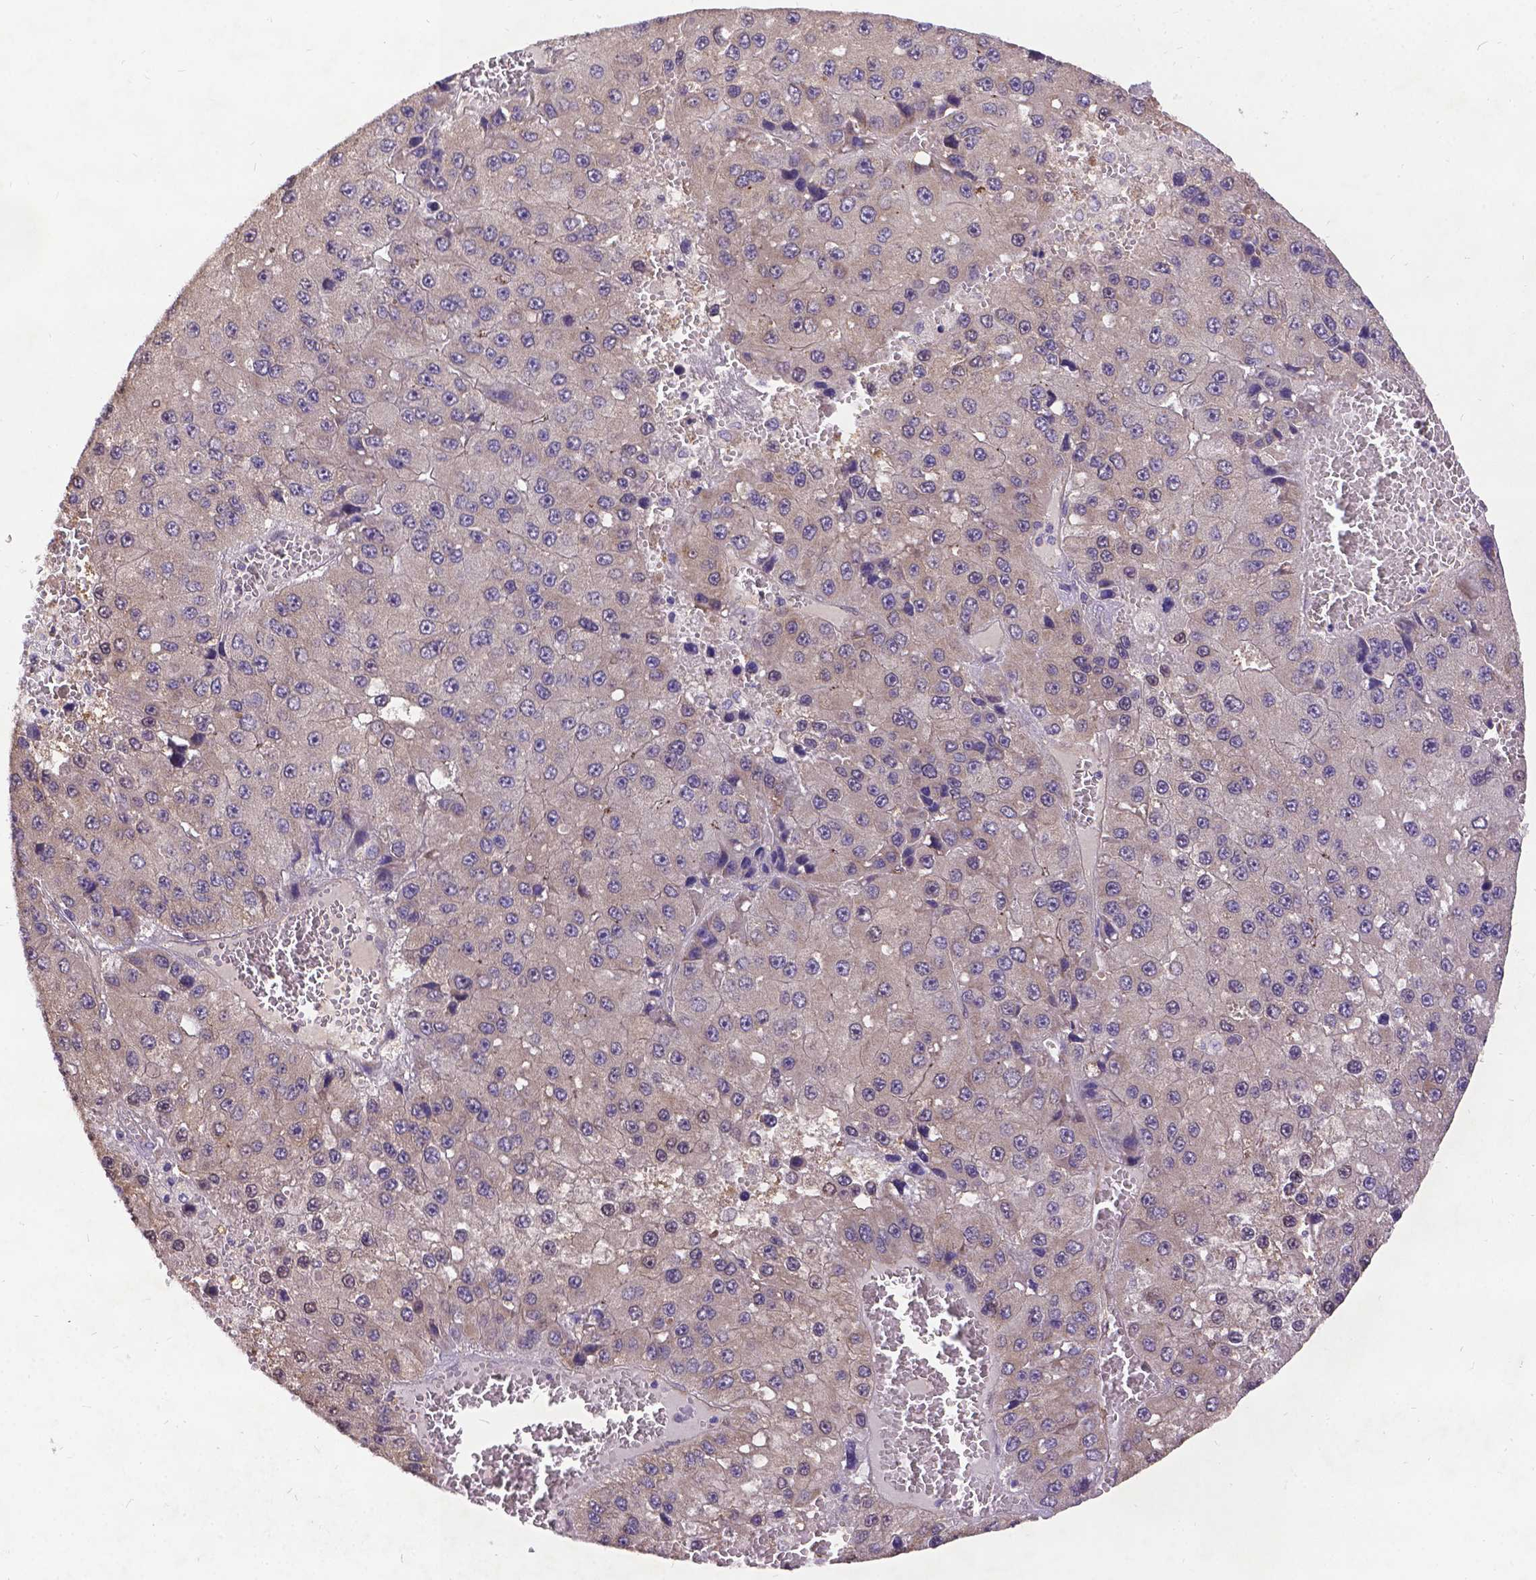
{"staining": {"intensity": "weak", "quantity": "25%-75%", "location": "cytoplasmic/membranous"}, "tissue": "liver cancer", "cell_type": "Tumor cells", "image_type": "cancer", "snomed": [{"axis": "morphology", "description": "Carcinoma, Hepatocellular, NOS"}, {"axis": "topography", "description": "Liver"}], "caption": "The photomicrograph reveals a brown stain indicating the presence of a protein in the cytoplasmic/membranous of tumor cells in liver cancer.", "gene": "DENND6A", "patient": {"sex": "female", "age": 73}}